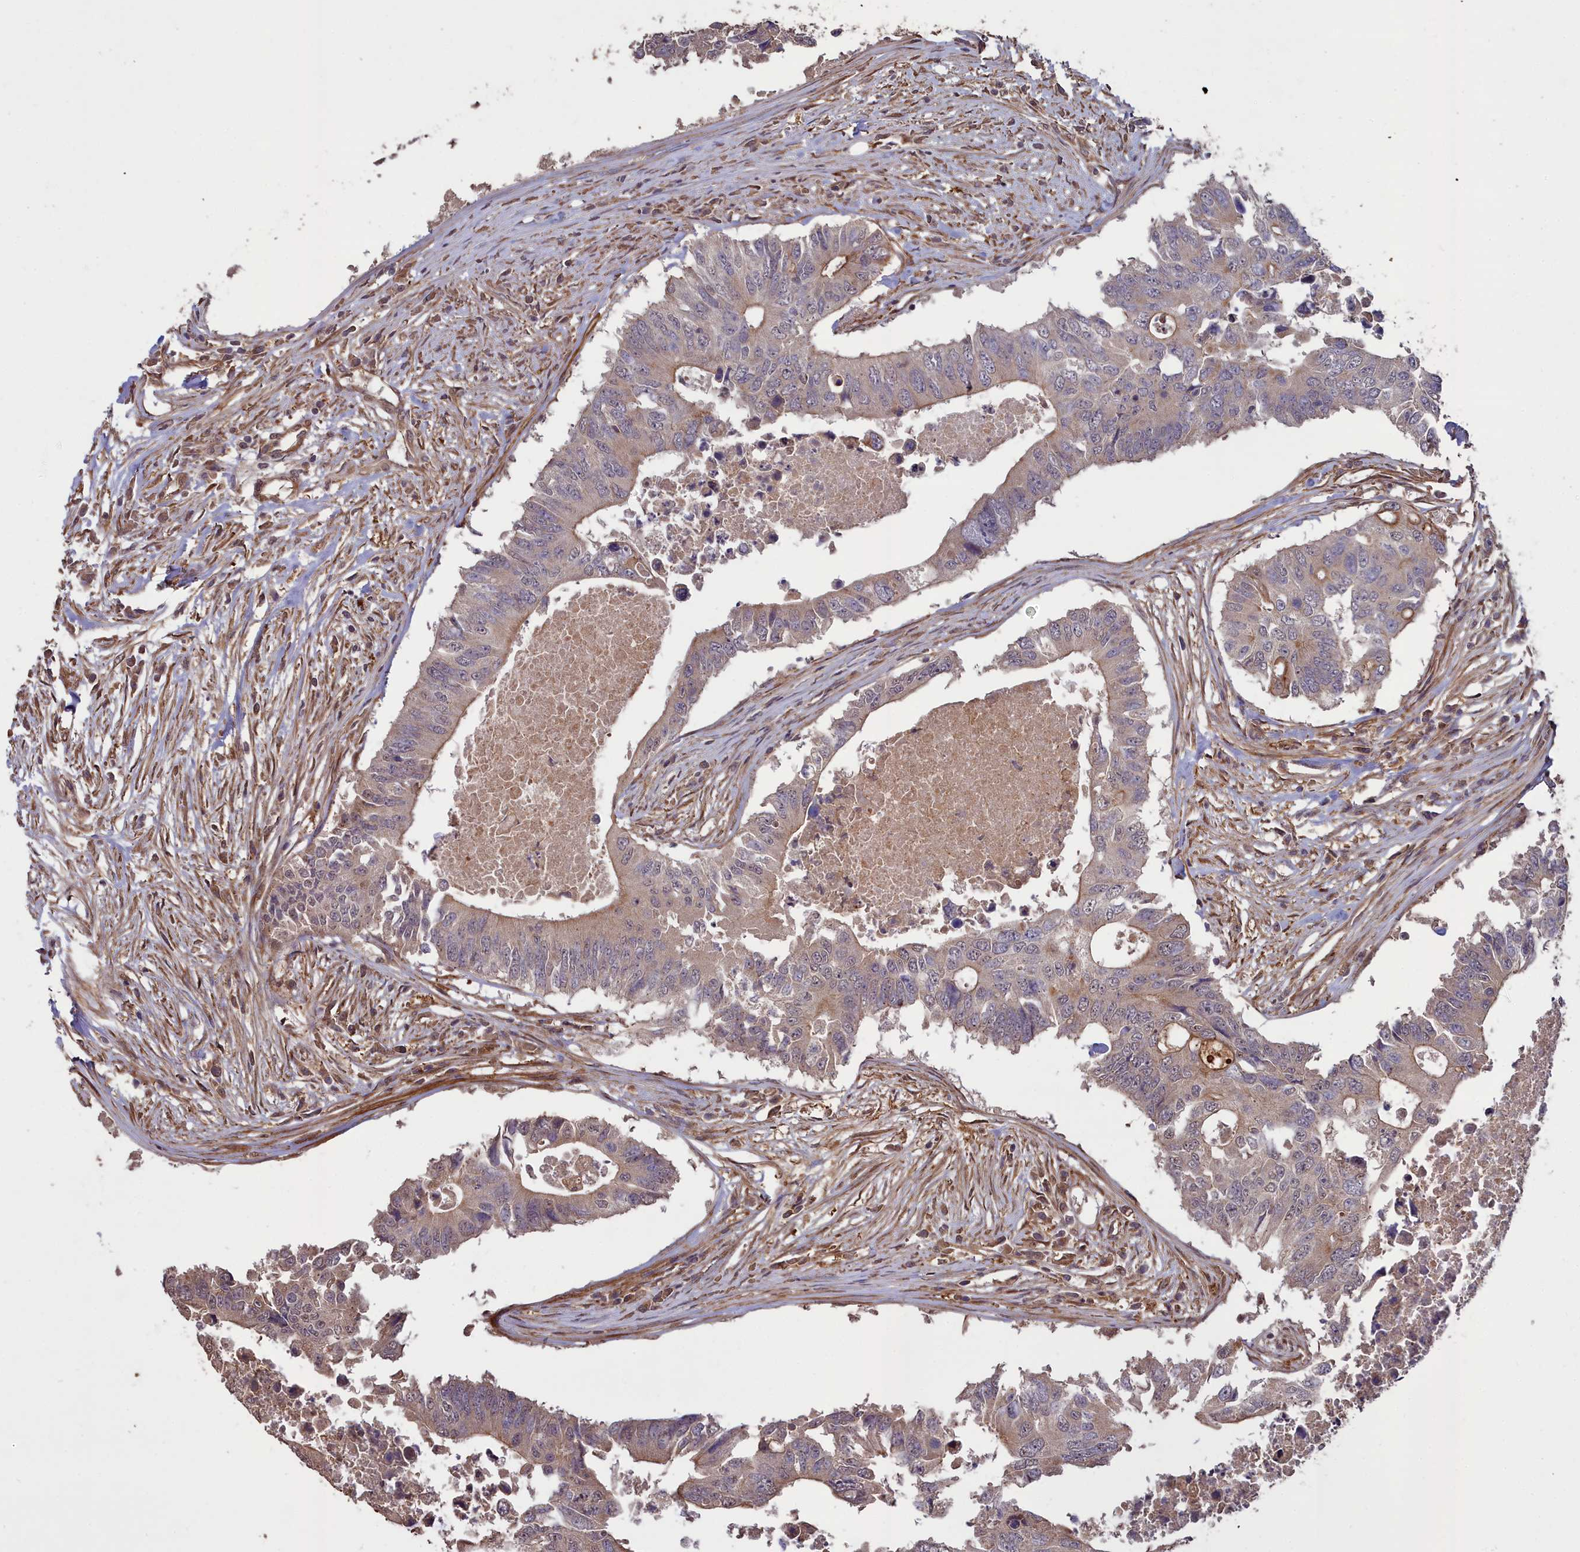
{"staining": {"intensity": "moderate", "quantity": "<25%", "location": "cytoplasmic/membranous"}, "tissue": "colorectal cancer", "cell_type": "Tumor cells", "image_type": "cancer", "snomed": [{"axis": "morphology", "description": "Adenocarcinoma, NOS"}, {"axis": "topography", "description": "Colon"}], "caption": "This image reveals colorectal adenocarcinoma stained with immunohistochemistry to label a protein in brown. The cytoplasmic/membranous of tumor cells show moderate positivity for the protein. Nuclei are counter-stained blue.", "gene": "ATP6V0A2", "patient": {"sex": "male", "age": 71}}